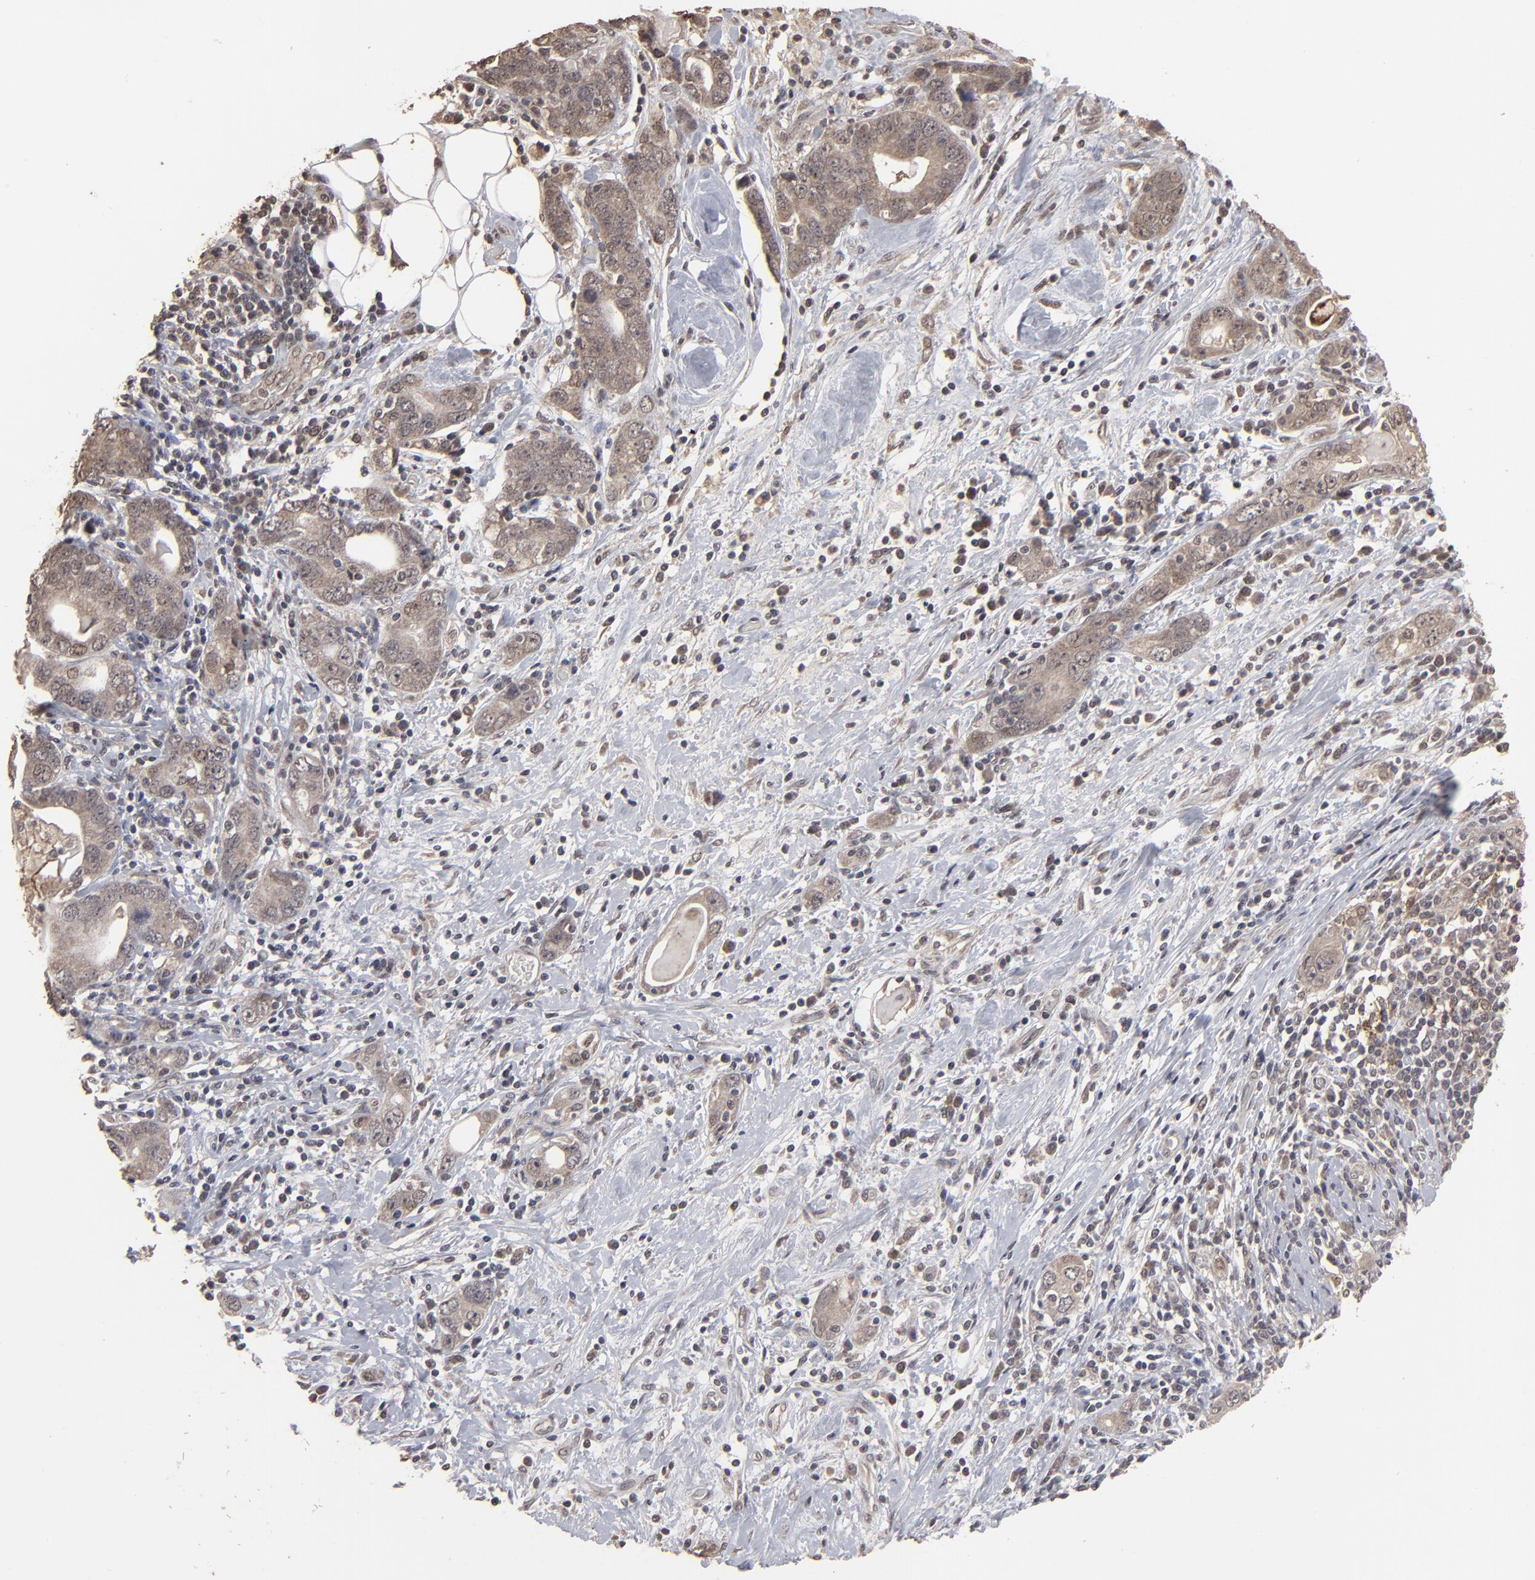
{"staining": {"intensity": "moderate", "quantity": ">75%", "location": "cytoplasmic/membranous,nuclear"}, "tissue": "stomach cancer", "cell_type": "Tumor cells", "image_type": "cancer", "snomed": [{"axis": "morphology", "description": "Adenocarcinoma, NOS"}, {"axis": "topography", "description": "Stomach, lower"}], "caption": "Human stomach cancer (adenocarcinoma) stained with a brown dye exhibits moderate cytoplasmic/membranous and nuclear positive positivity in approximately >75% of tumor cells.", "gene": "SLC22A17", "patient": {"sex": "female", "age": 93}}